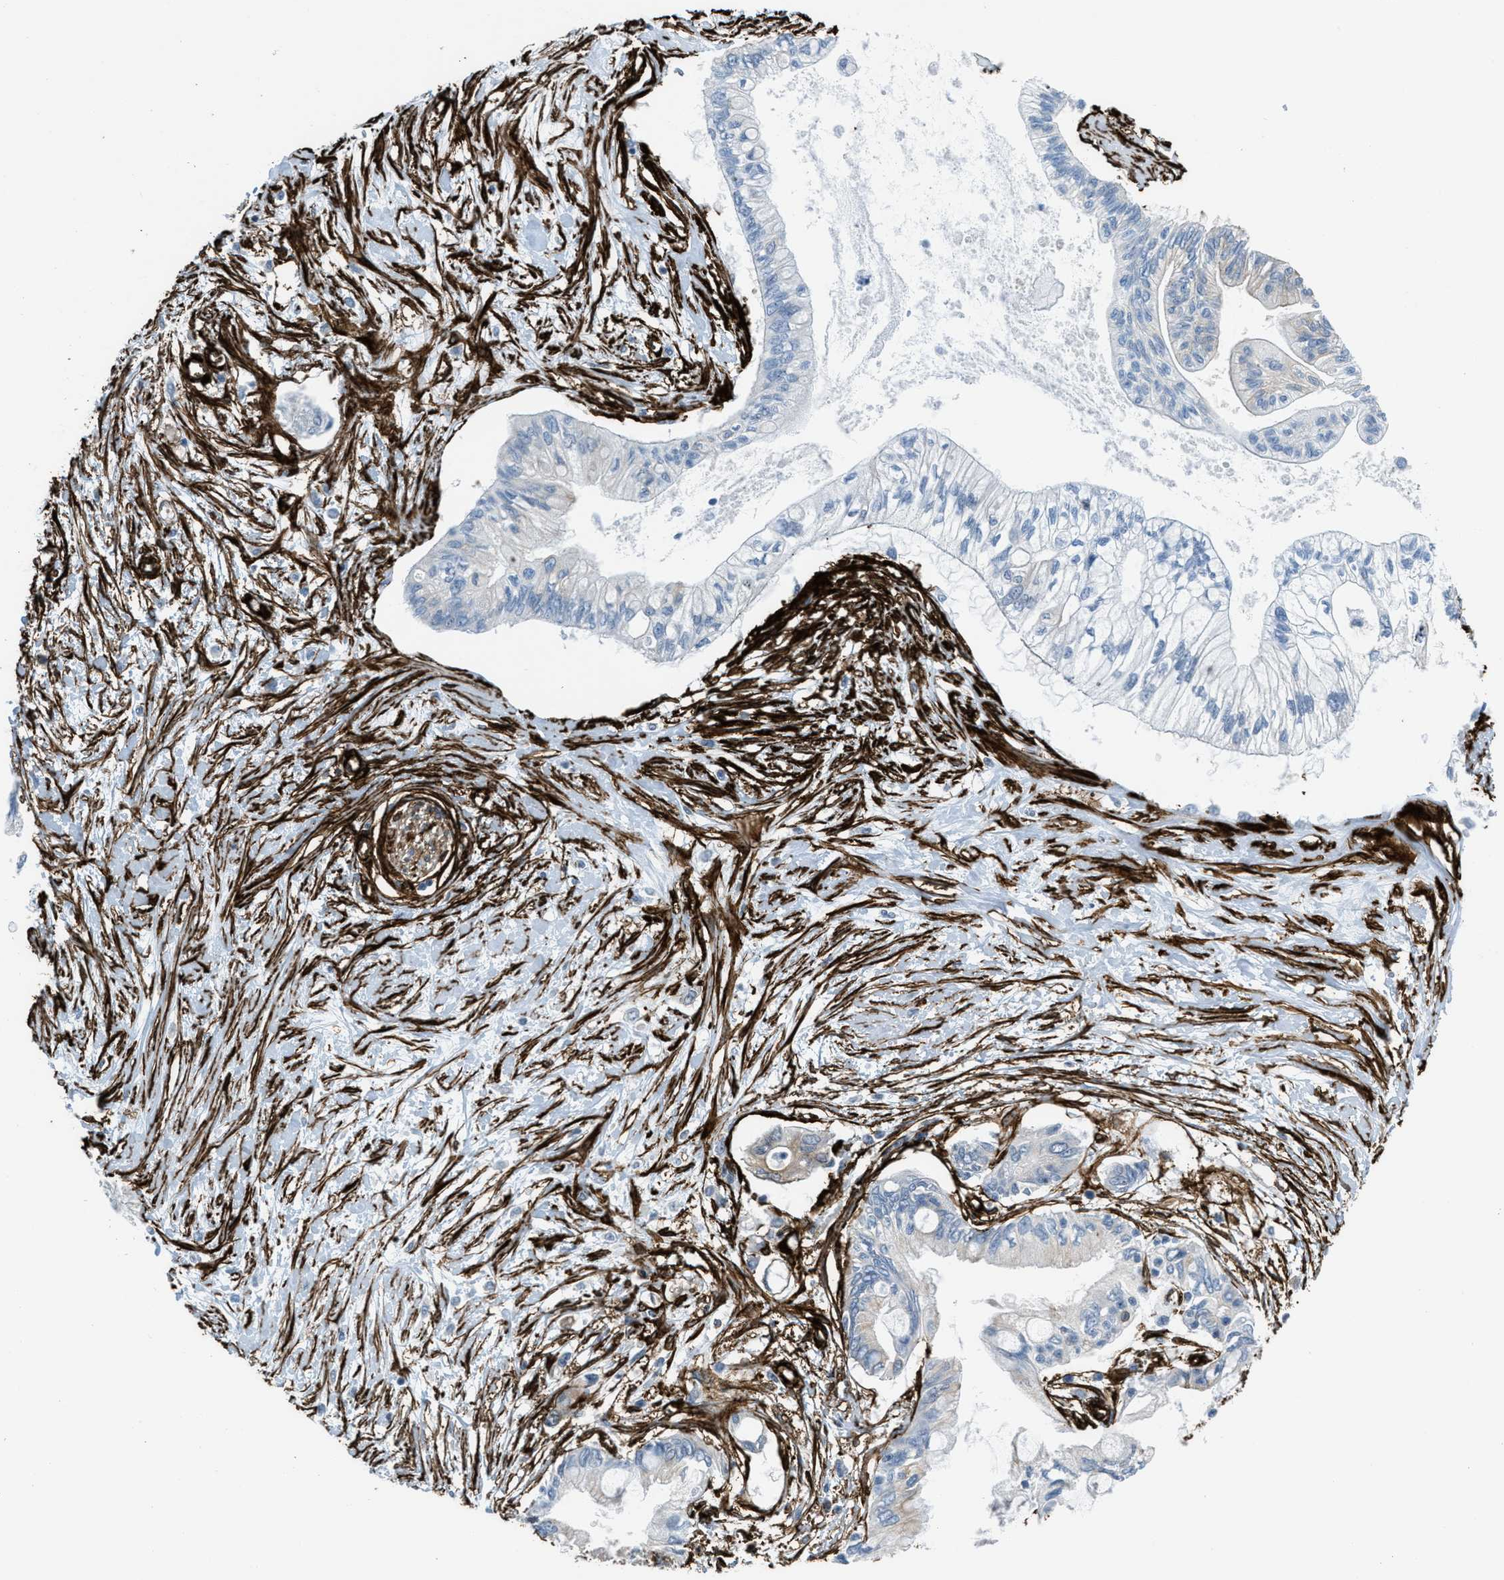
{"staining": {"intensity": "weak", "quantity": "<25%", "location": "cytoplasmic/membranous"}, "tissue": "pancreatic cancer", "cell_type": "Tumor cells", "image_type": "cancer", "snomed": [{"axis": "morphology", "description": "Adenocarcinoma, NOS"}, {"axis": "topography", "description": "Pancreas"}], "caption": "Immunohistochemical staining of pancreatic cancer demonstrates no significant staining in tumor cells. (DAB immunohistochemistry (IHC) visualized using brightfield microscopy, high magnification).", "gene": "CALD1", "patient": {"sex": "female", "age": 77}}